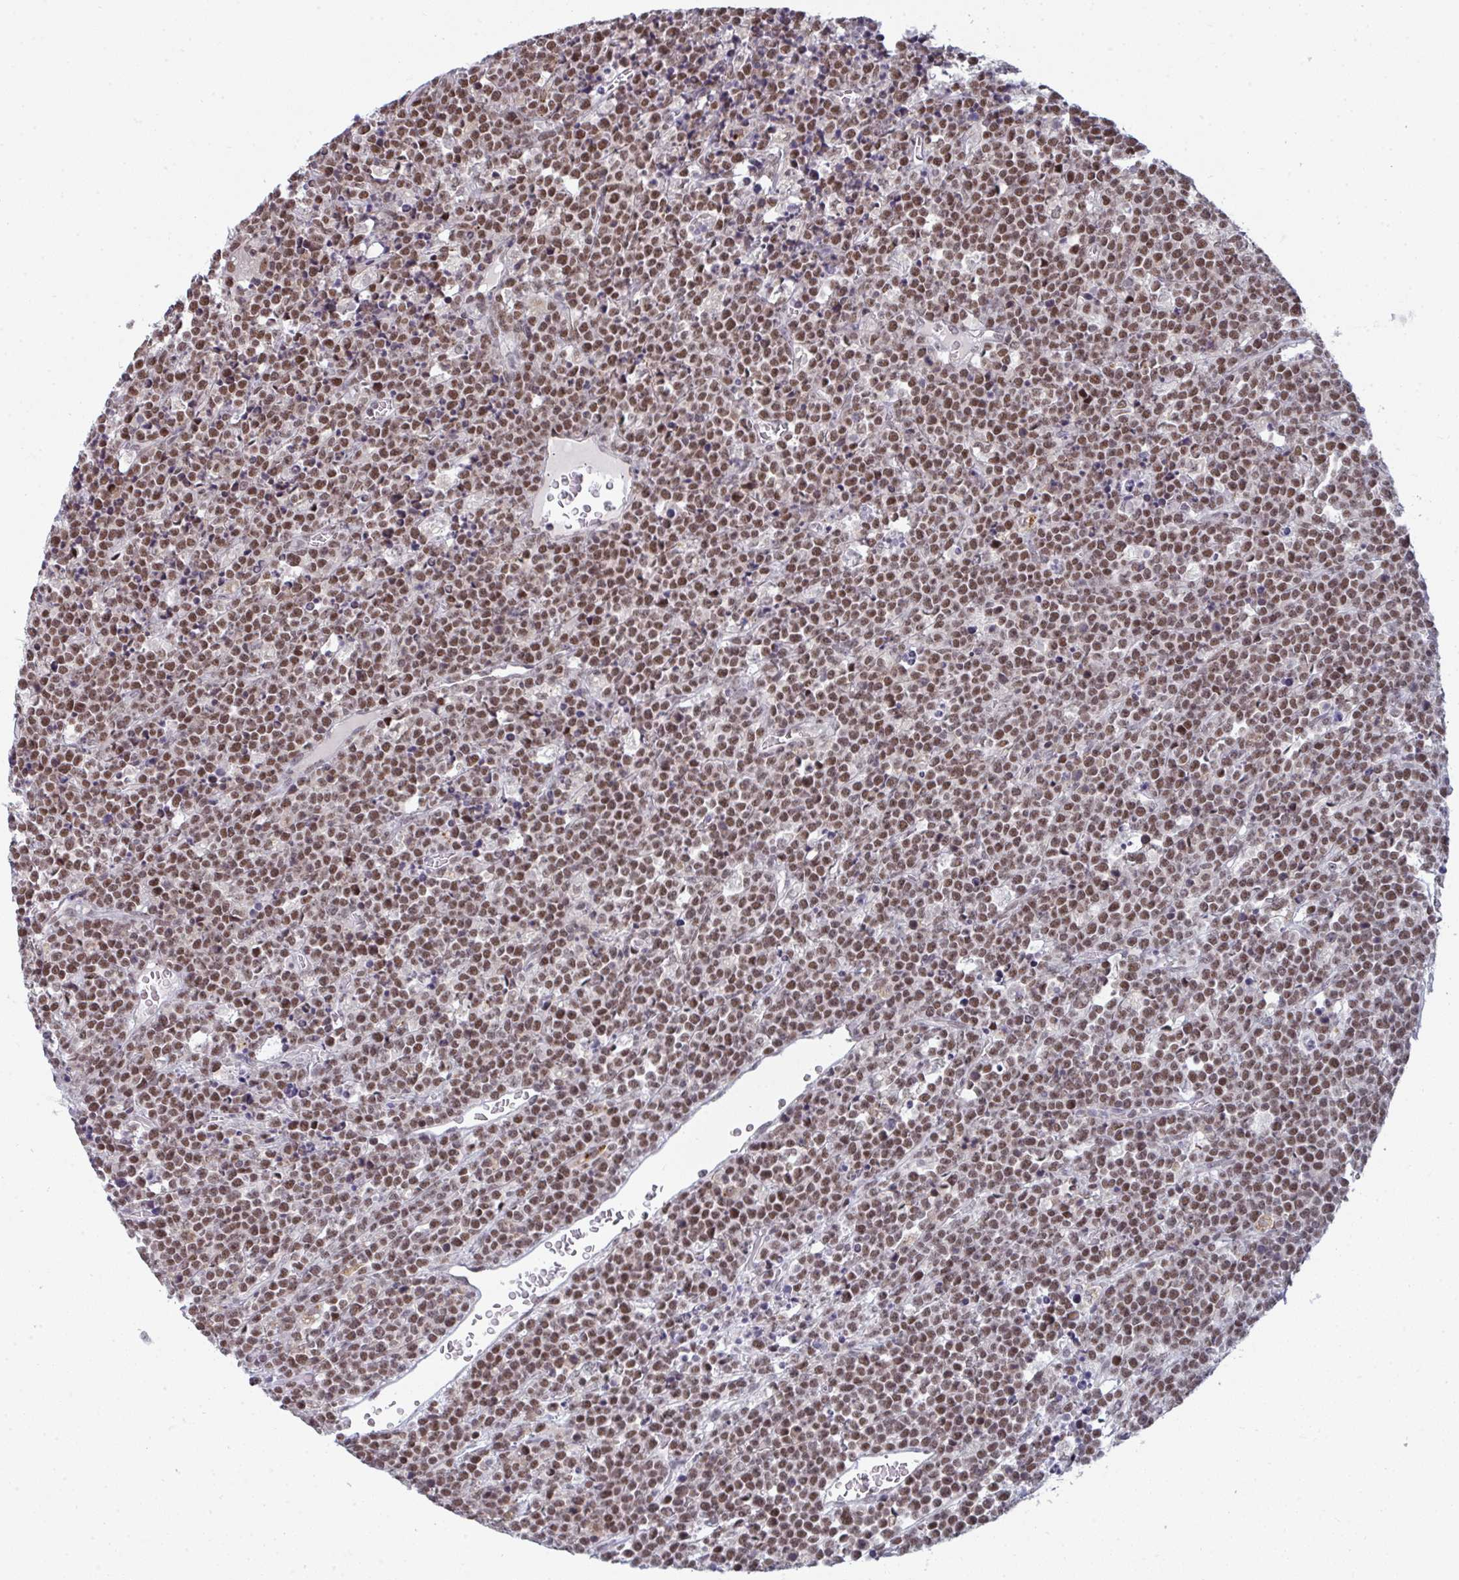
{"staining": {"intensity": "moderate", "quantity": ">75%", "location": "nuclear"}, "tissue": "lymphoma", "cell_type": "Tumor cells", "image_type": "cancer", "snomed": [{"axis": "morphology", "description": "Malignant lymphoma, non-Hodgkin's type, High grade"}, {"axis": "topography", "description": "Ovary"}], "caption": "An image showing moderate nuclear staining in approximately >75% of tumor cells in high-grade malignant lymphoma, non-Hodgkin's type, as visualized by brown immunohistochemical staining.", "gene": "ATF1", "patient": {"sex": "female", "age": 56}}